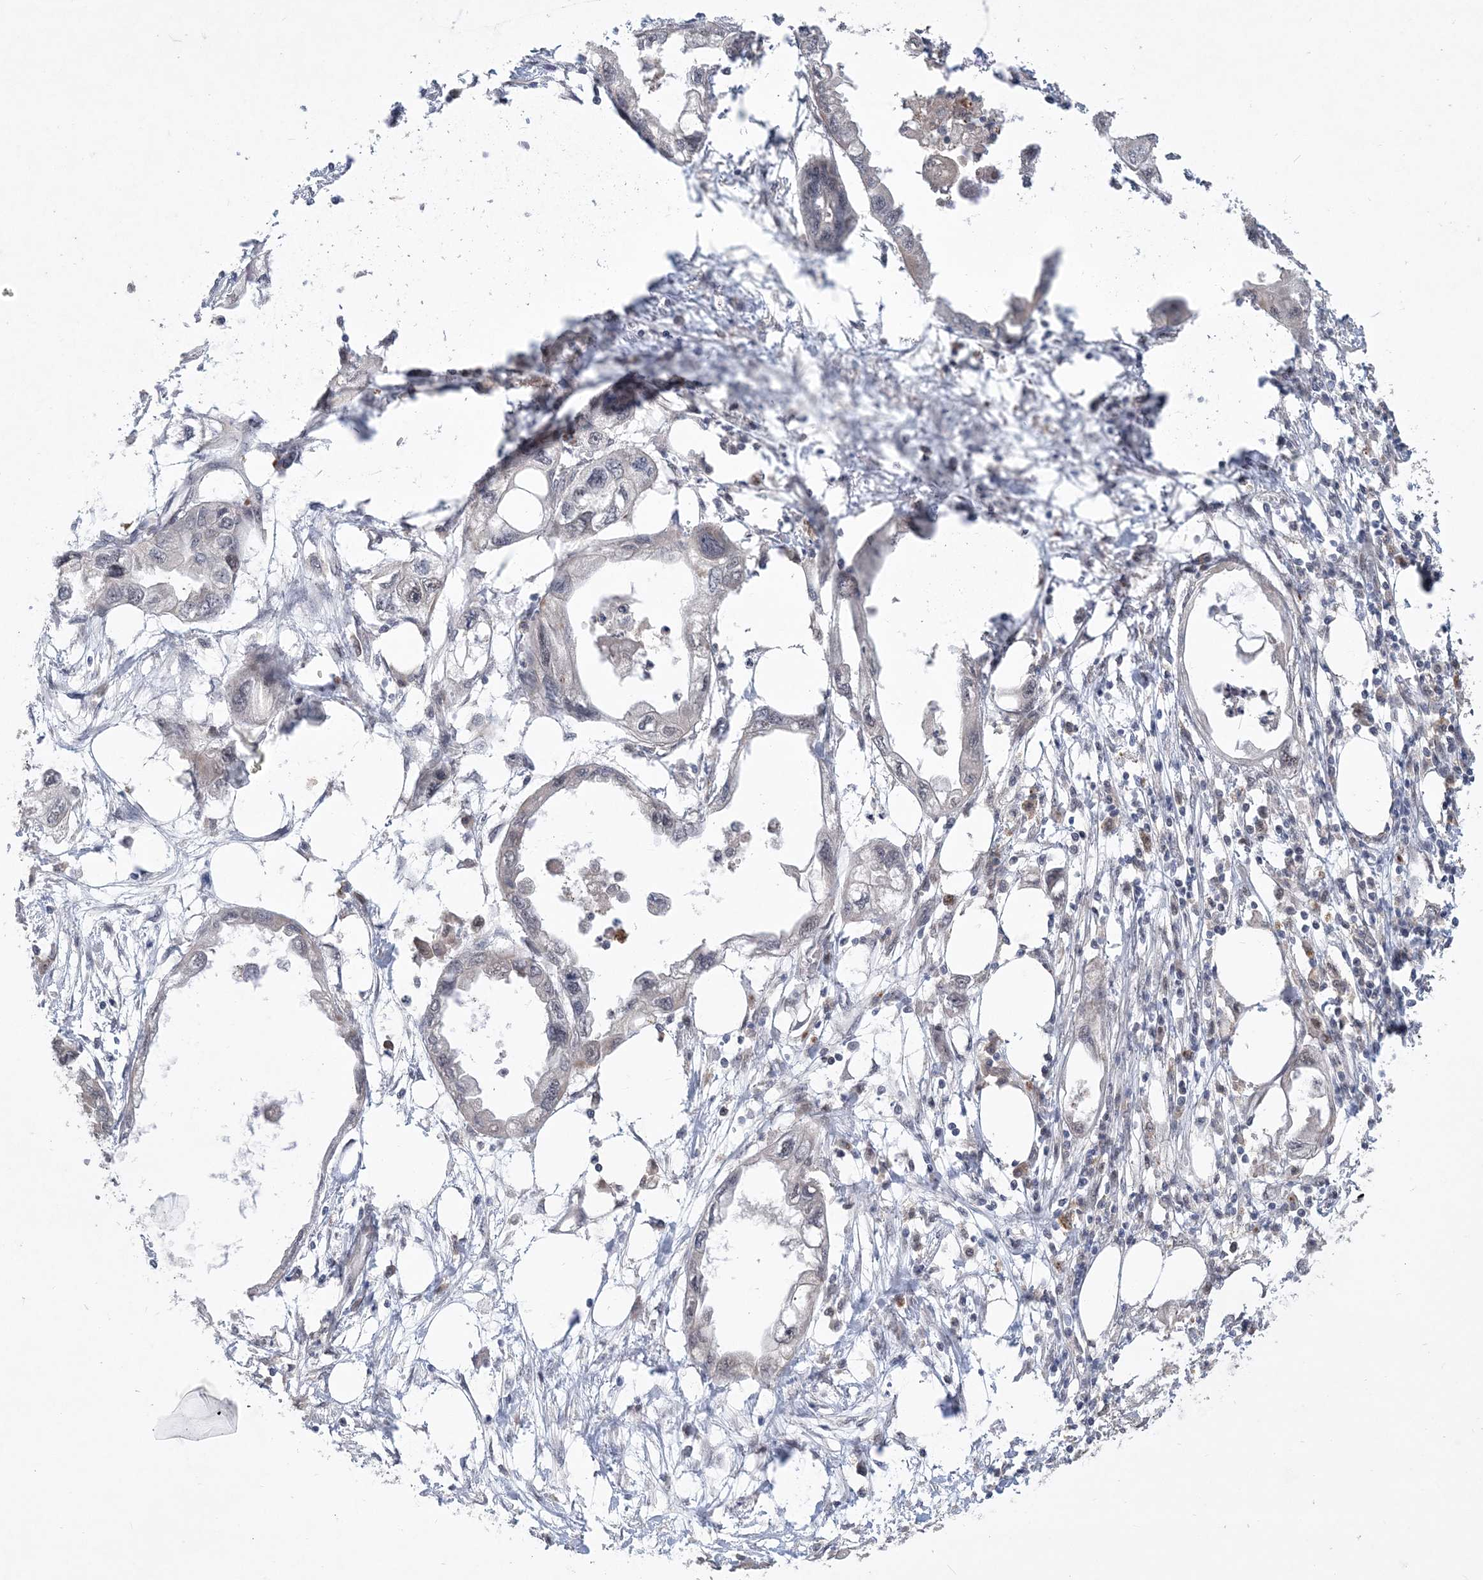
{"staining": {"intensity": "negative", "quantity": "none", "location": "none"}, "tissue": "endometrial cancer", "cell_type": "Tumor cells", "image_type": "cancer", "snomed": [{"axis": "morphology", "description": "Adenocarcinoma, NOS"}, {"axis": "morphology", "description": "Adenocarcinoma, metastatic, NOS"}, {"axis": "topography", "description": "Adipose tissue"}, {"axis": "topography", "description": "Endometrium"}], "caption": "An immunohistochemistry (IHC) photomicrograph of endometrial cancer is shown. There is no staining in tumor cells of endometrial cancer.", "gene": "TSPEAR", "patient": {"sex": "female", "age": 67}}